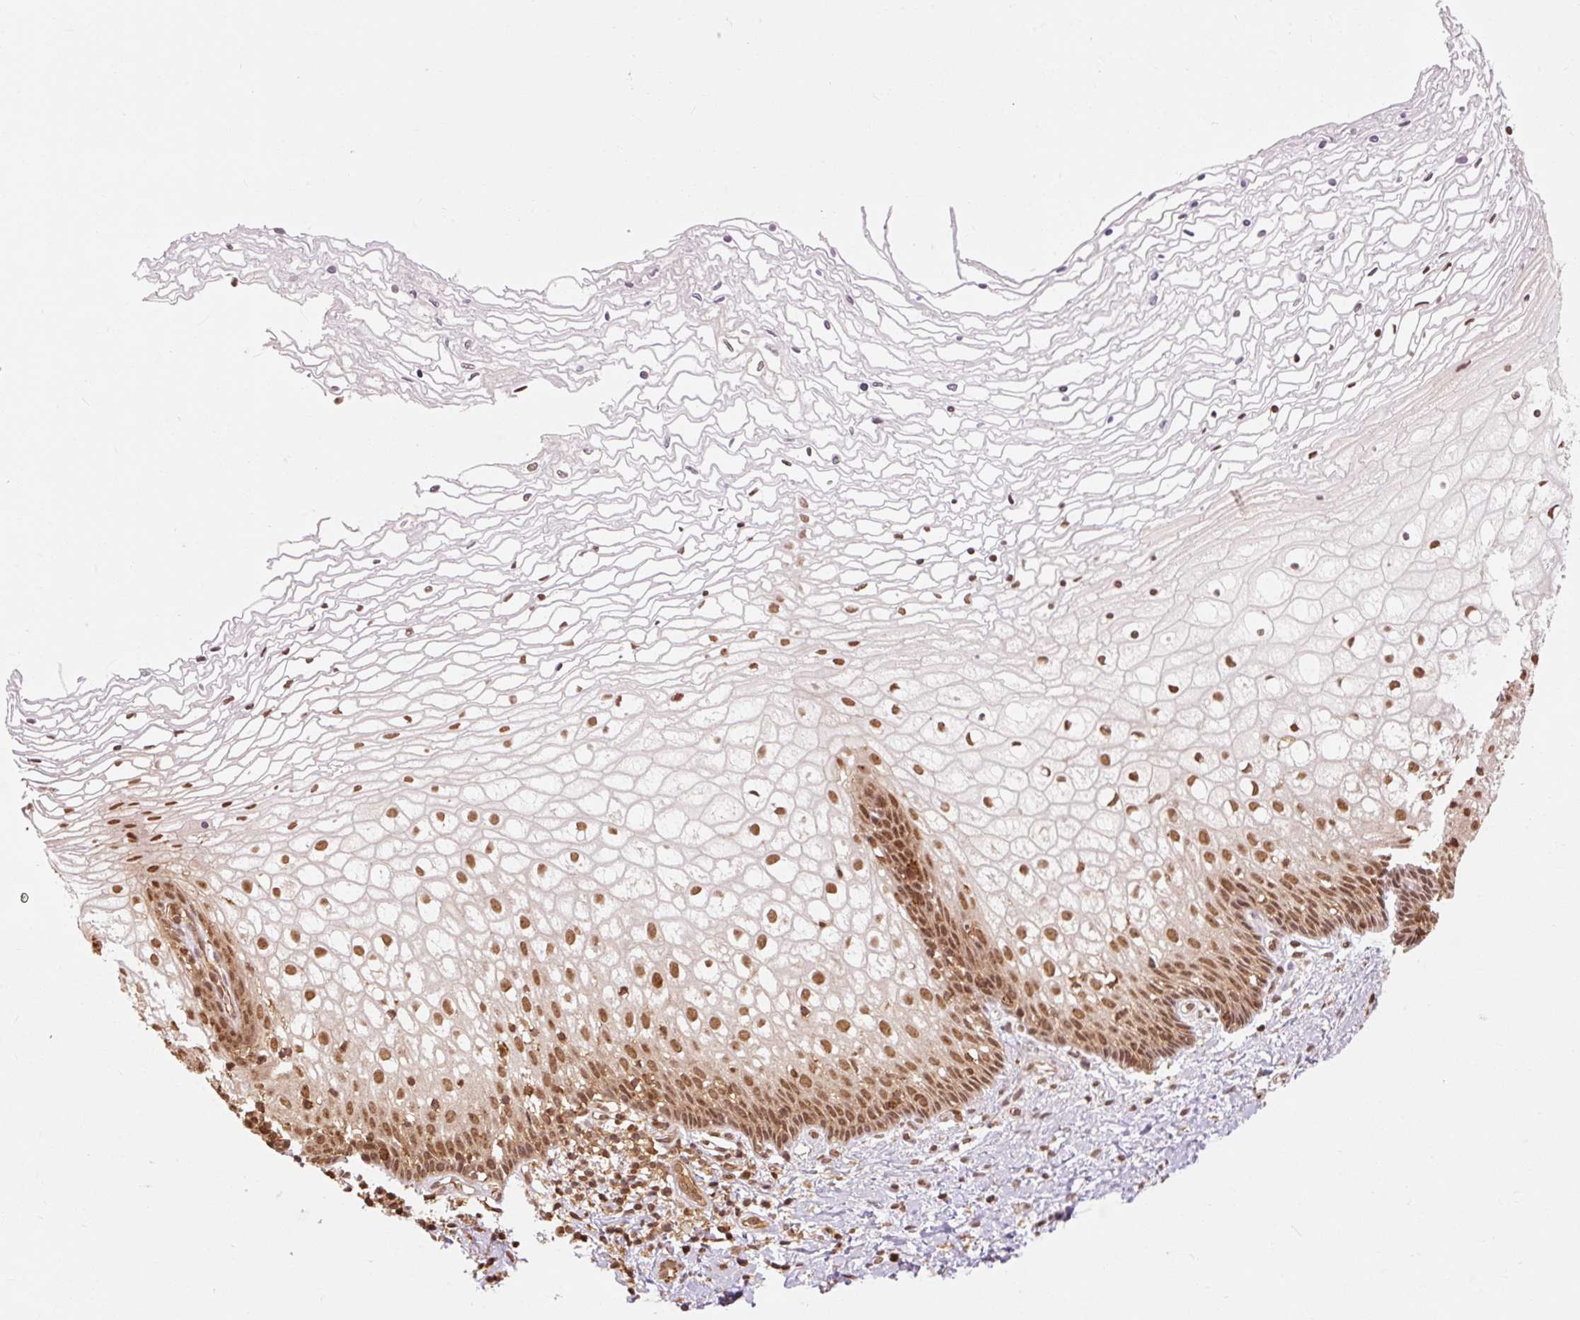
{"staining": {"intensity": "moderate", "quantity": ">75%", "location": "cytoplasmic/membranous,nuclear"}, "tissue": "cervix", "cell_type": "Glandular cells", "image_type": "normal", "snomed": [{"axis": "morphology", "description": "Normal tissue, NOS"}, {"axis": "topography", "description": "Cervix"}], "caption": "Glandular cells show moderate cytoplasmic/membranous,nuclear expression in about >75% of cells in normal cervix. (Brightfield microscopy of DAB IHC at high magnification).", "gene": "CSTF1", "patient": {"sex": "female", "age": 36}}